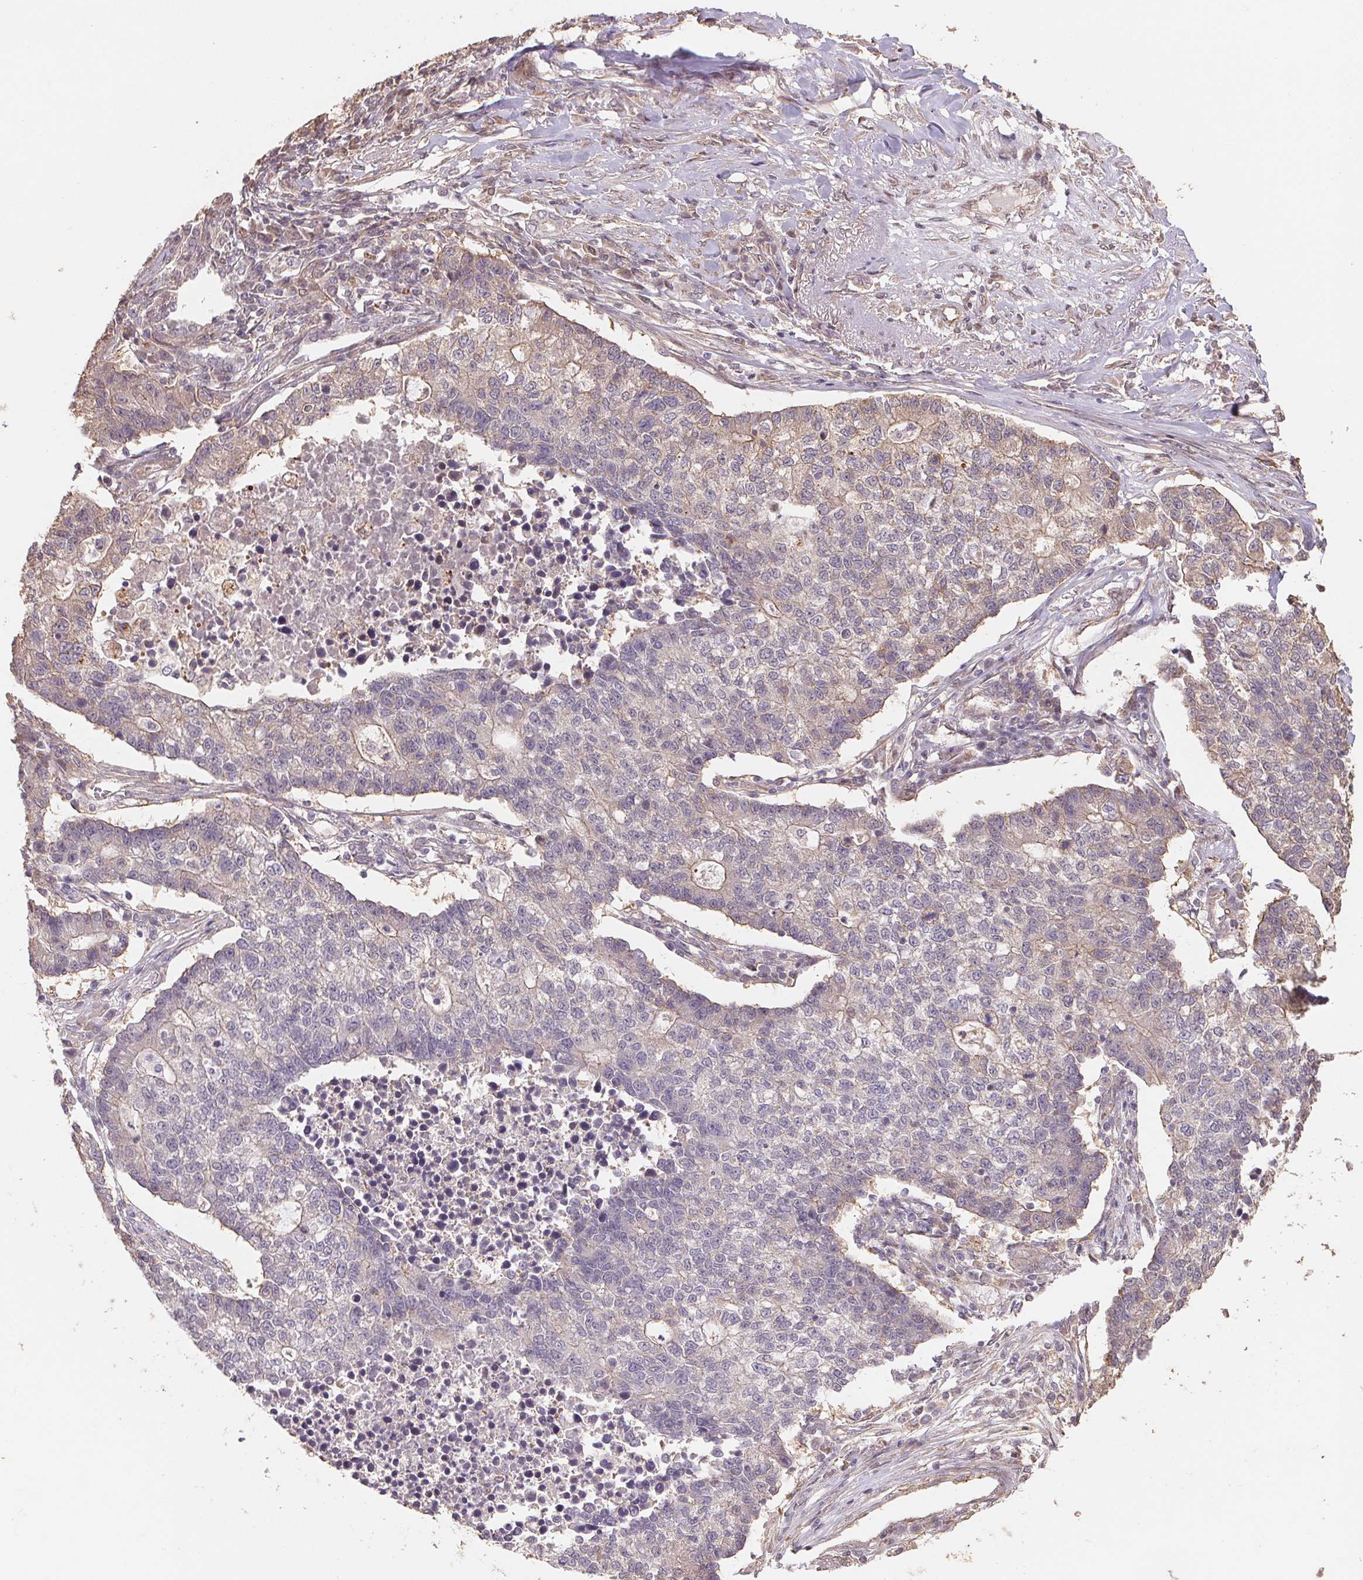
{"staining": {"intensity": "weak", "quantity": "25%-75%", "location": "cytoplasmic/membranous"}, "tissue": "lung cancer", "cell_type": "Tumor cells", "image_type": "cancer", "snomed": [{"axis": "morphology", "description": "Adenocarcinoma, NOS"}, {"axis": "topography", "description": "Lung"}], "caption": "A high-resolution photomicrograph shows immunohistochemistry staining of lung cancer, which exhibits weak cytoplasmic/membranous positivity in about 25%-75% of tumor cells. (DAB (3,3'-diaminobenzidine) IHC, brown staining for protein, blue staining for nuclei).", "gene": "TMEM222", "patient": {"sex": "male", "age": 57}}